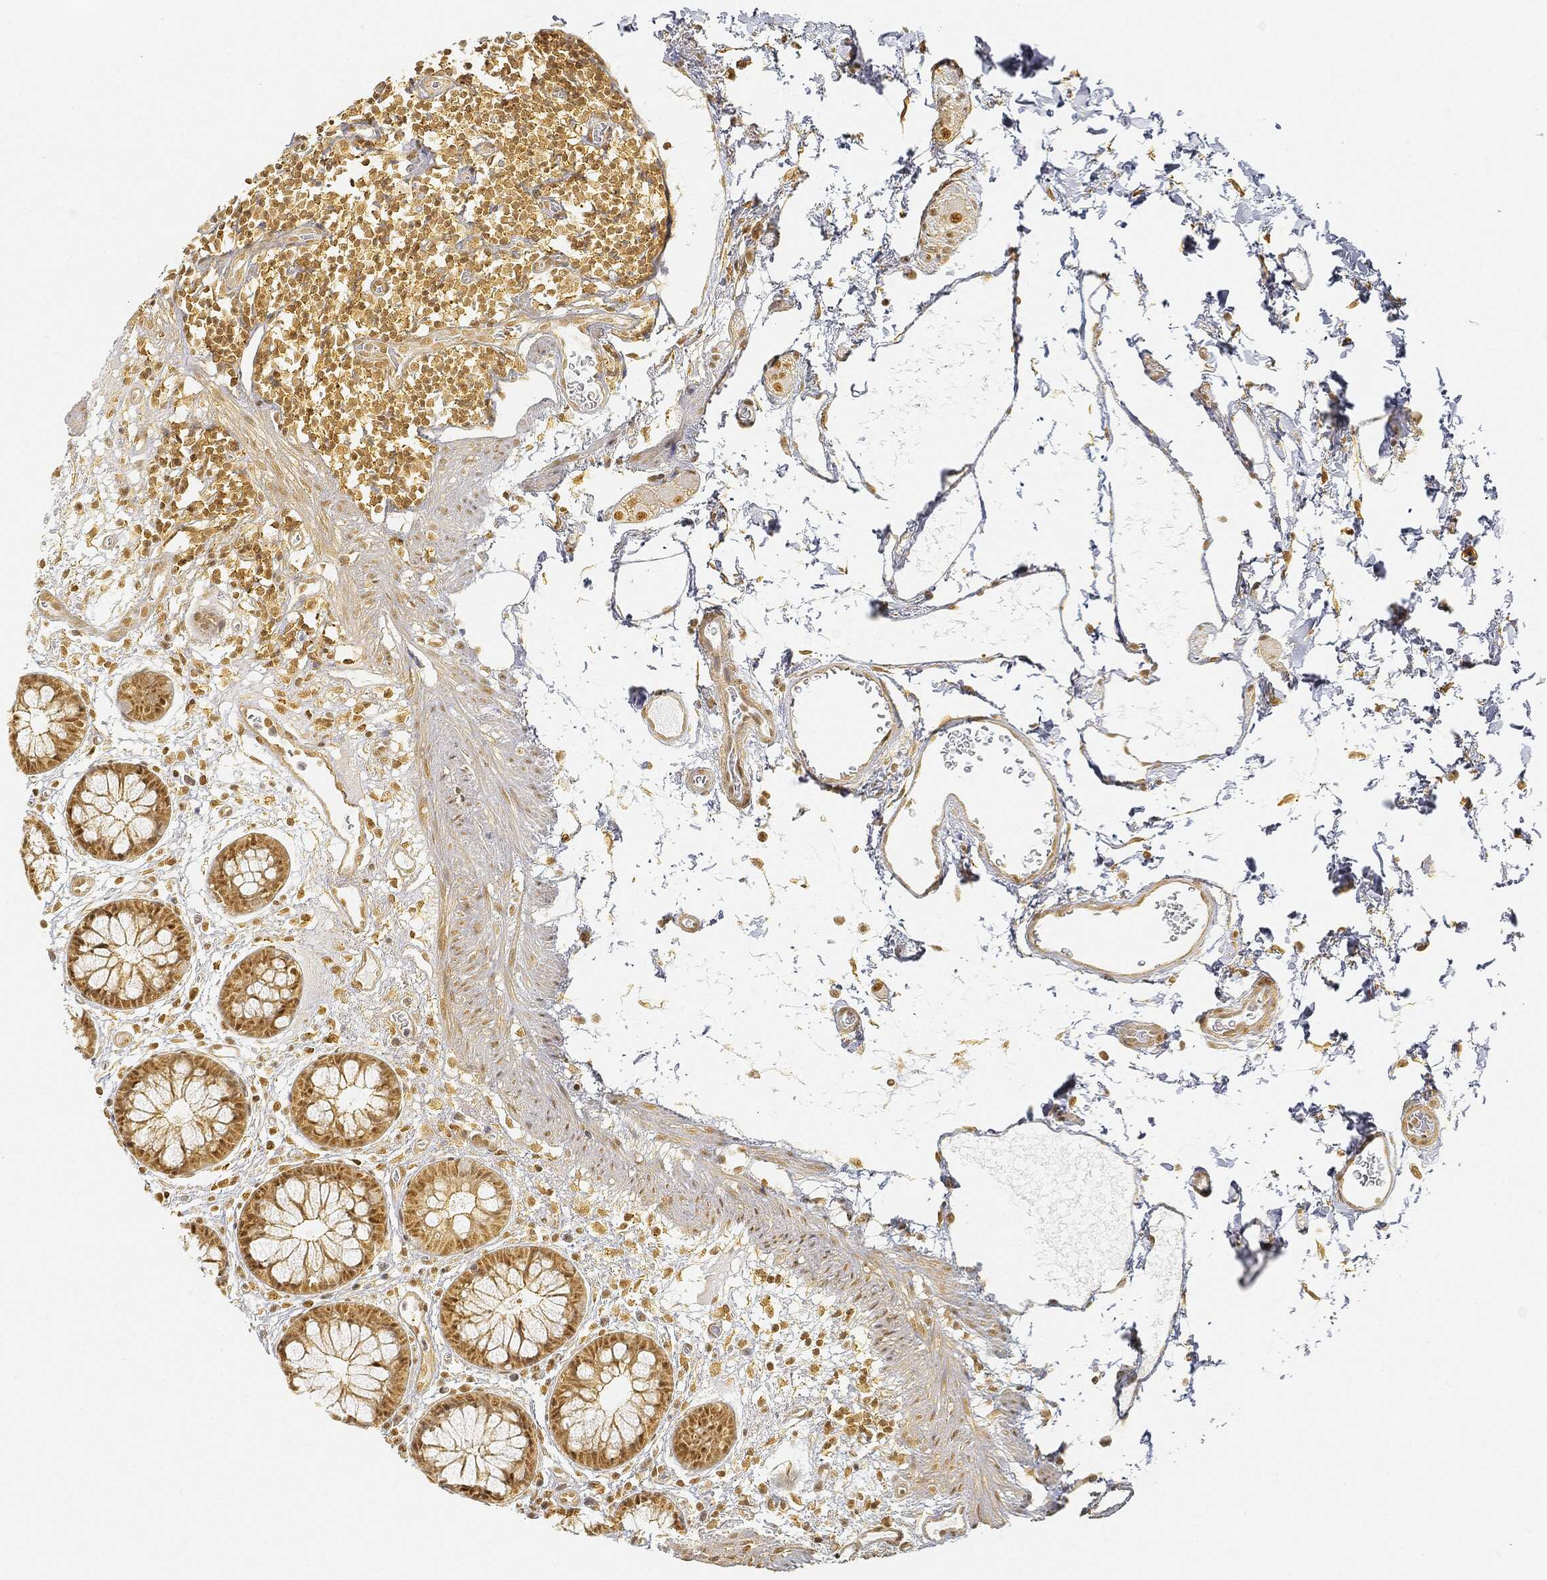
{"staining": {"intensity": "moderate", "quantity": "25%-75%", "location": "cytoplasmic/membranous"}, "tissue": "colon", "cell_type": "Endothelial cells", "image_type": "normal", "snomed": [{"axis": "morphology", "description": "Normal tissue, NOS"}, {"axis": "topography", "description": "Colon"}], "caption": "Colon stained with immunohistochemistry (IHC) demonstrates moderate cytoplasmic/membranous expression in approximately 25%-75% of endothelial cells.", "gene": "RSRC2", "patient": {"sex": "male", "age": 76}}